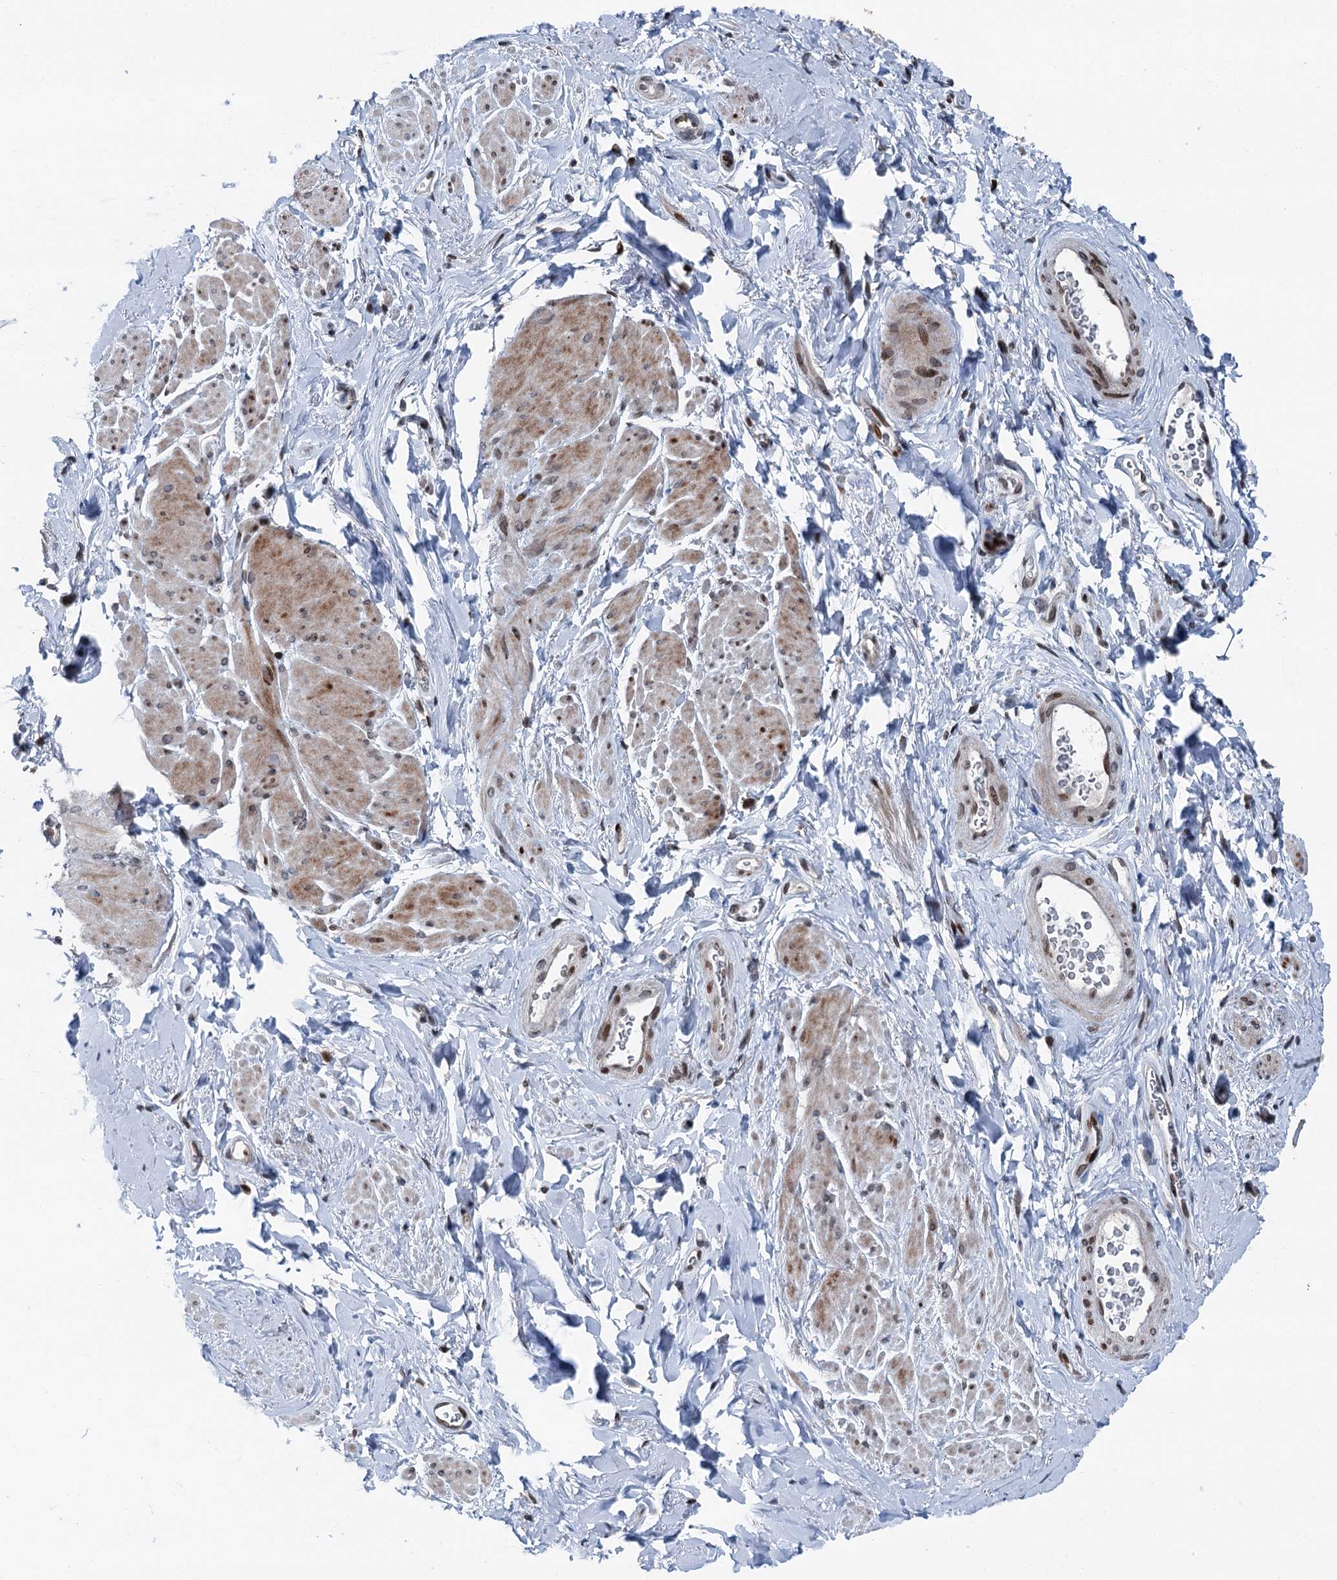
{"staining": {"intensity": "moderate", "quantity": "25%-75%", "location": "cytoplasmic/membranous,nuclear"}, "tissue": "smooth muscle", "cell_type": "Smooth muscle cells", "image_type": "normal", "snomed": [{"axis": "morphology", "description": "Normal tissue, NOS"}, {"axis": "topography", "description": "Smooth muscle"}, {"axis": "topography", "description": "Peripheral nerve tissue"}], "caption": "IHC (DAB (3,3'-diaminobenzidine)) staining of benign human smooth muscle demonstrates moderate cytoplasmic/membranous,nuclear protein expression in about 25%-75% of smooth muscle cells.", "gene": "MRPL14", "patient": {"sex": "male", "age": 69}}